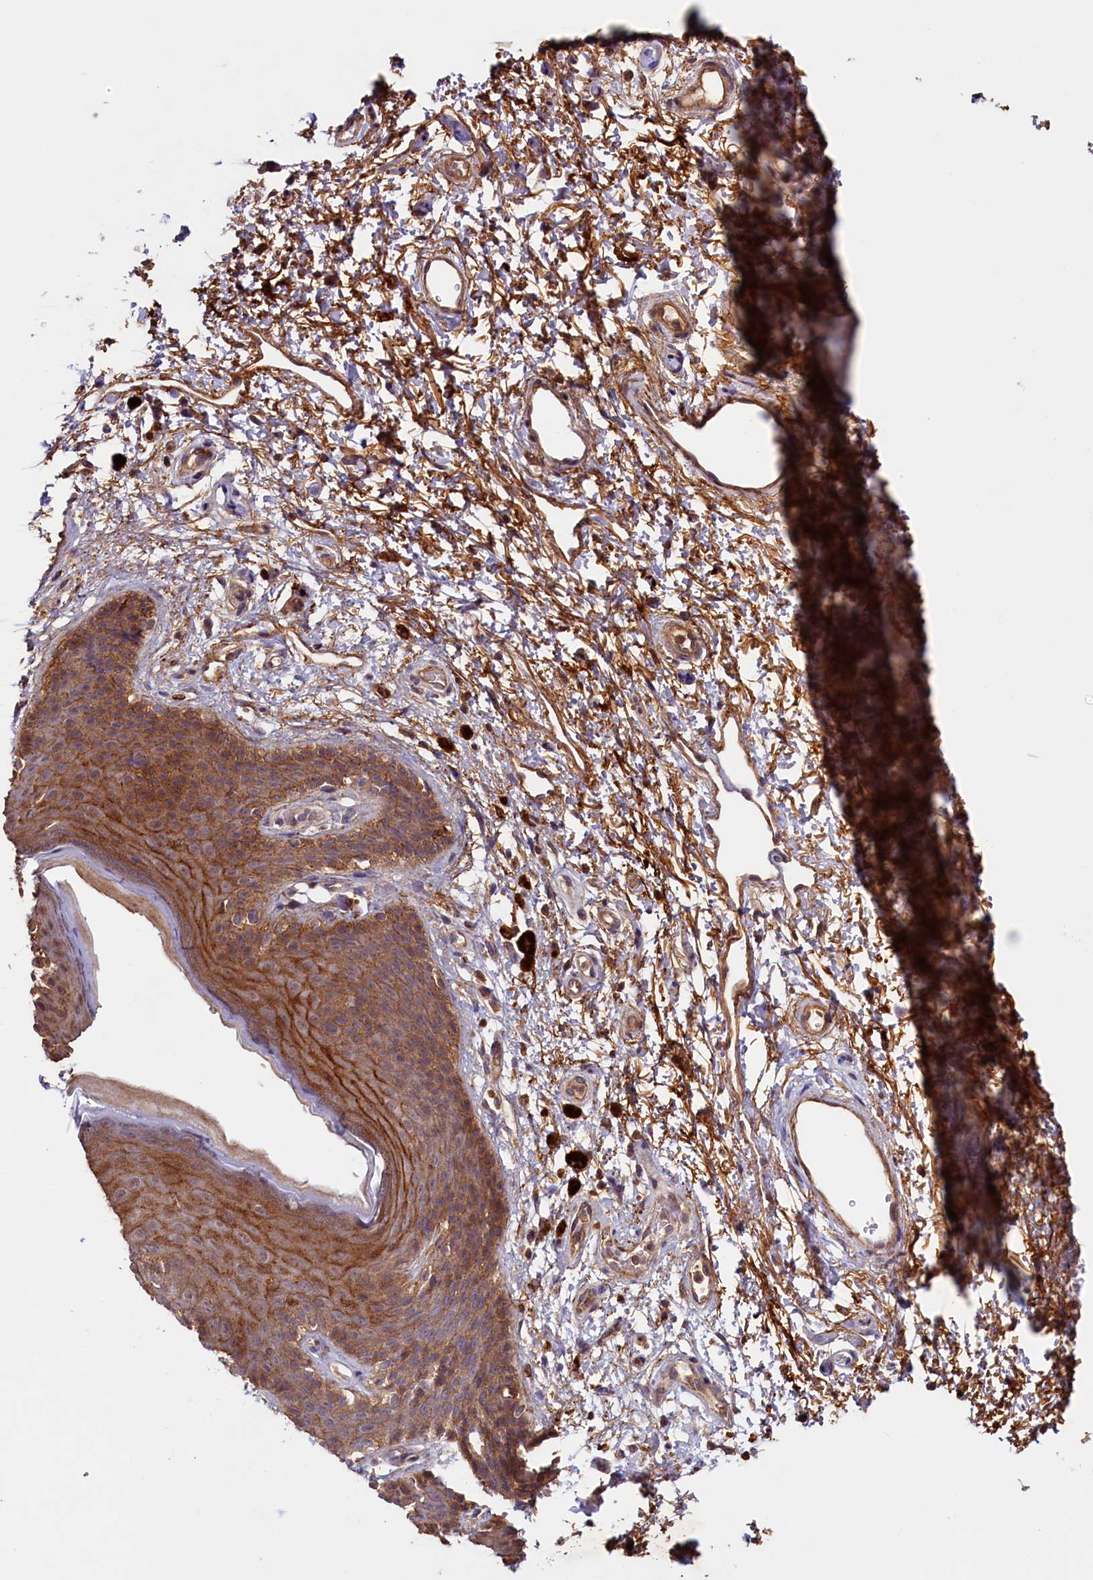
{"staining": {"intensity": "moderate", "quantity": ">75%", "location": "cytoplasmic/membranous"}, "tissue": "skin", "cell_type": "Epidermal cells", "image_type": "normal", "snomed": [{"axis": "morphology", "description": "Normal tissue, NOS"}, {"axis": "topography", "description": "Anal"}], "caption": "Immunohistochemistry of benign human skin exhibits medium levels of moderate cytoplasmic/membranous positivity in approximately >75% of epidermal cells. Using DAB (3,3'-diaminobenzidine) (brown) and hematoxylin (blue) stains, captured at high magnification using brightfield microscopy.", "gene": "DUOXA1", "patient": {"sex": "female", "age": 46}}